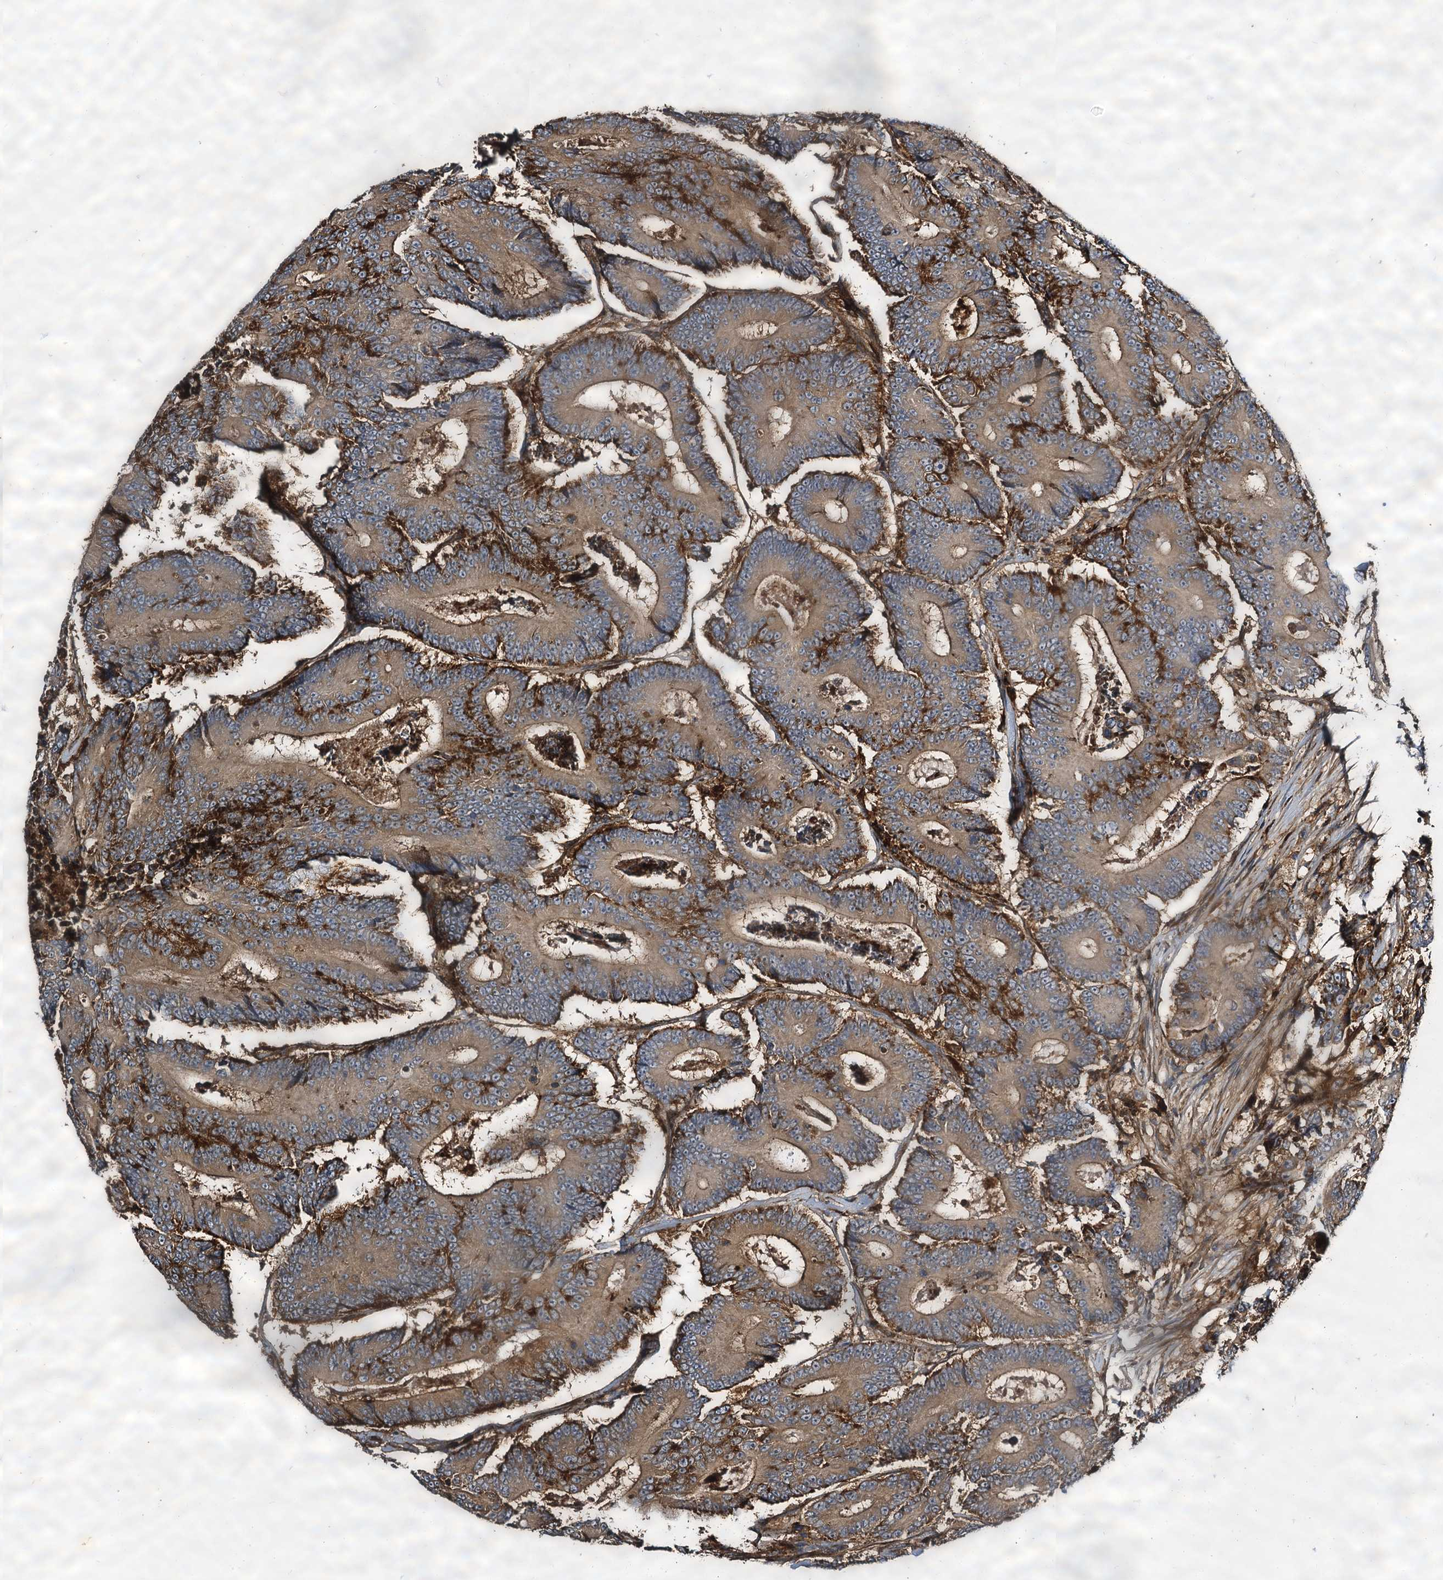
{"staining": {"intensity": "moderate", "quantity": ">75%", "location": "cytoplasmic/membranous"}, "tissue": "colorectal cancer", "cell_type": "Tumor cells", "image_type": "cancer", "snomed": [{"axis": "morphology", "description": "Adenocarcinoma, NOS"}, {"axis": "topography", "description": "Colon"}], "caption": "IHC micrograph of human colorectal cancer stained for a protein (brown), which exhibits medium levels of moderate cytoplasmic/membranous staining in about >75% of tumor cells.", "gene": "WDR73", "patient": {"sex": "male", "age": 83}}